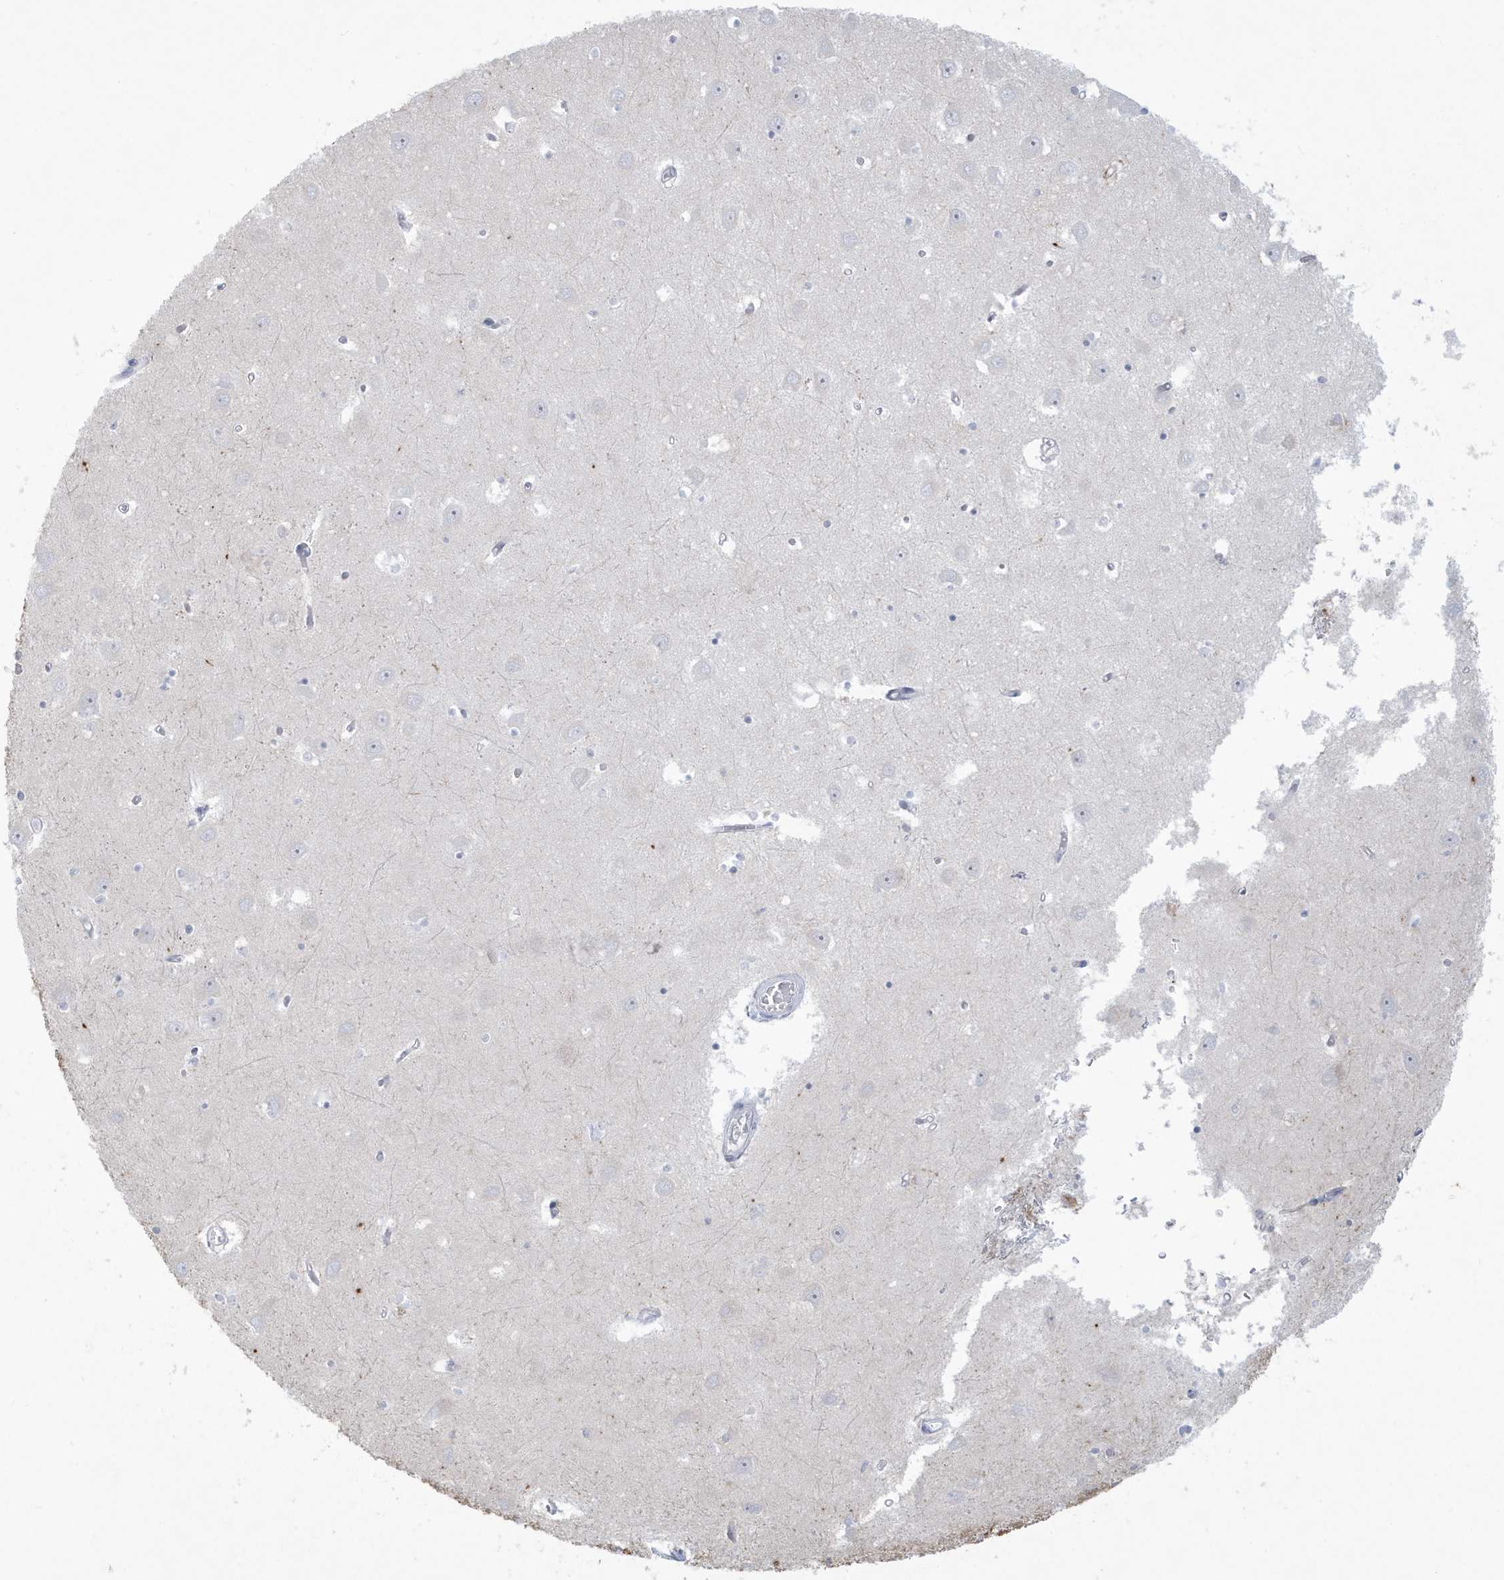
{"staining": {"intensity": "weak", "quantity": "<25%", "location": "cytoplasmic/membranous"}, "tissue": "hippocampus", "cell_type": "Glial cells", "image_type": "normal", "snomed": [{"axis": "morphology", "description": "Normal tissue, NOS"}, {"axis": "topography", "description": "Hippocampus"}], "caption": "Immunohistochemistry (IHC) of benign human hippocampus shows no positivity in glial cells. Nuclei are stained in blue.", "gene": "HERC6", "patient": {"sex": "male", "age": 70}}